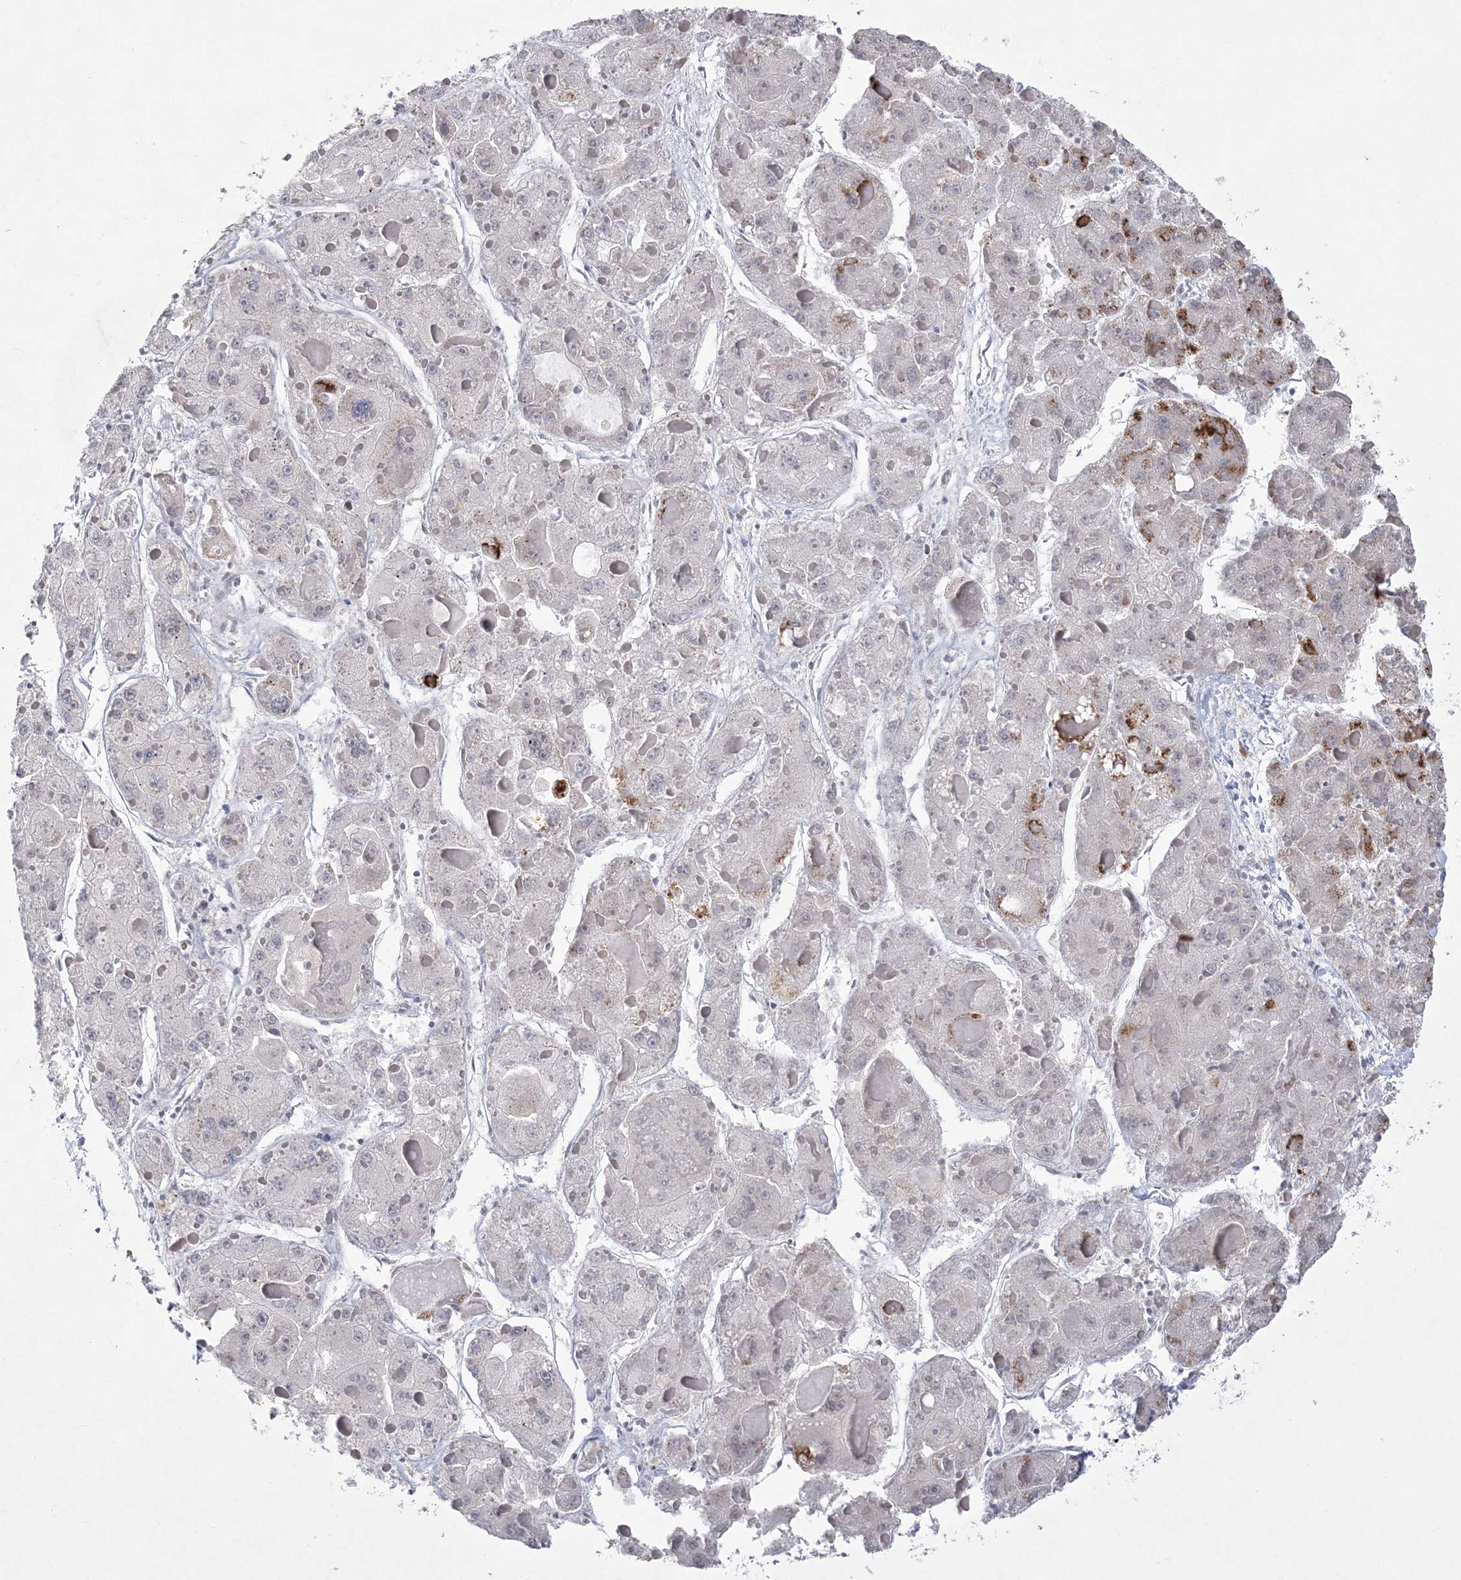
{"staining": {"intensity": "moderate", "quantity": "<25%", "location": "cytoplasmic/membranous"}, "tissue": "liver cancer", "cell_type": "Tumor cells", "image_type": "cancer", "snomed": [{"axis": "morphology", "description": "Carcinoma, Hepatocellular, NOS"}, {"axis": "topography", "description": "Liver"}], "caption": "Immunohistochemical staining of hepatocellular carcinoma (liver) exhibits low levels of moderate cytoplasmic/membranous expression in approximately <25% of tumor cells. (IHC, brightfield microscopy, high magnification).", "gene": "WDR27", "patient": {"sex": "female", "age": 73}}